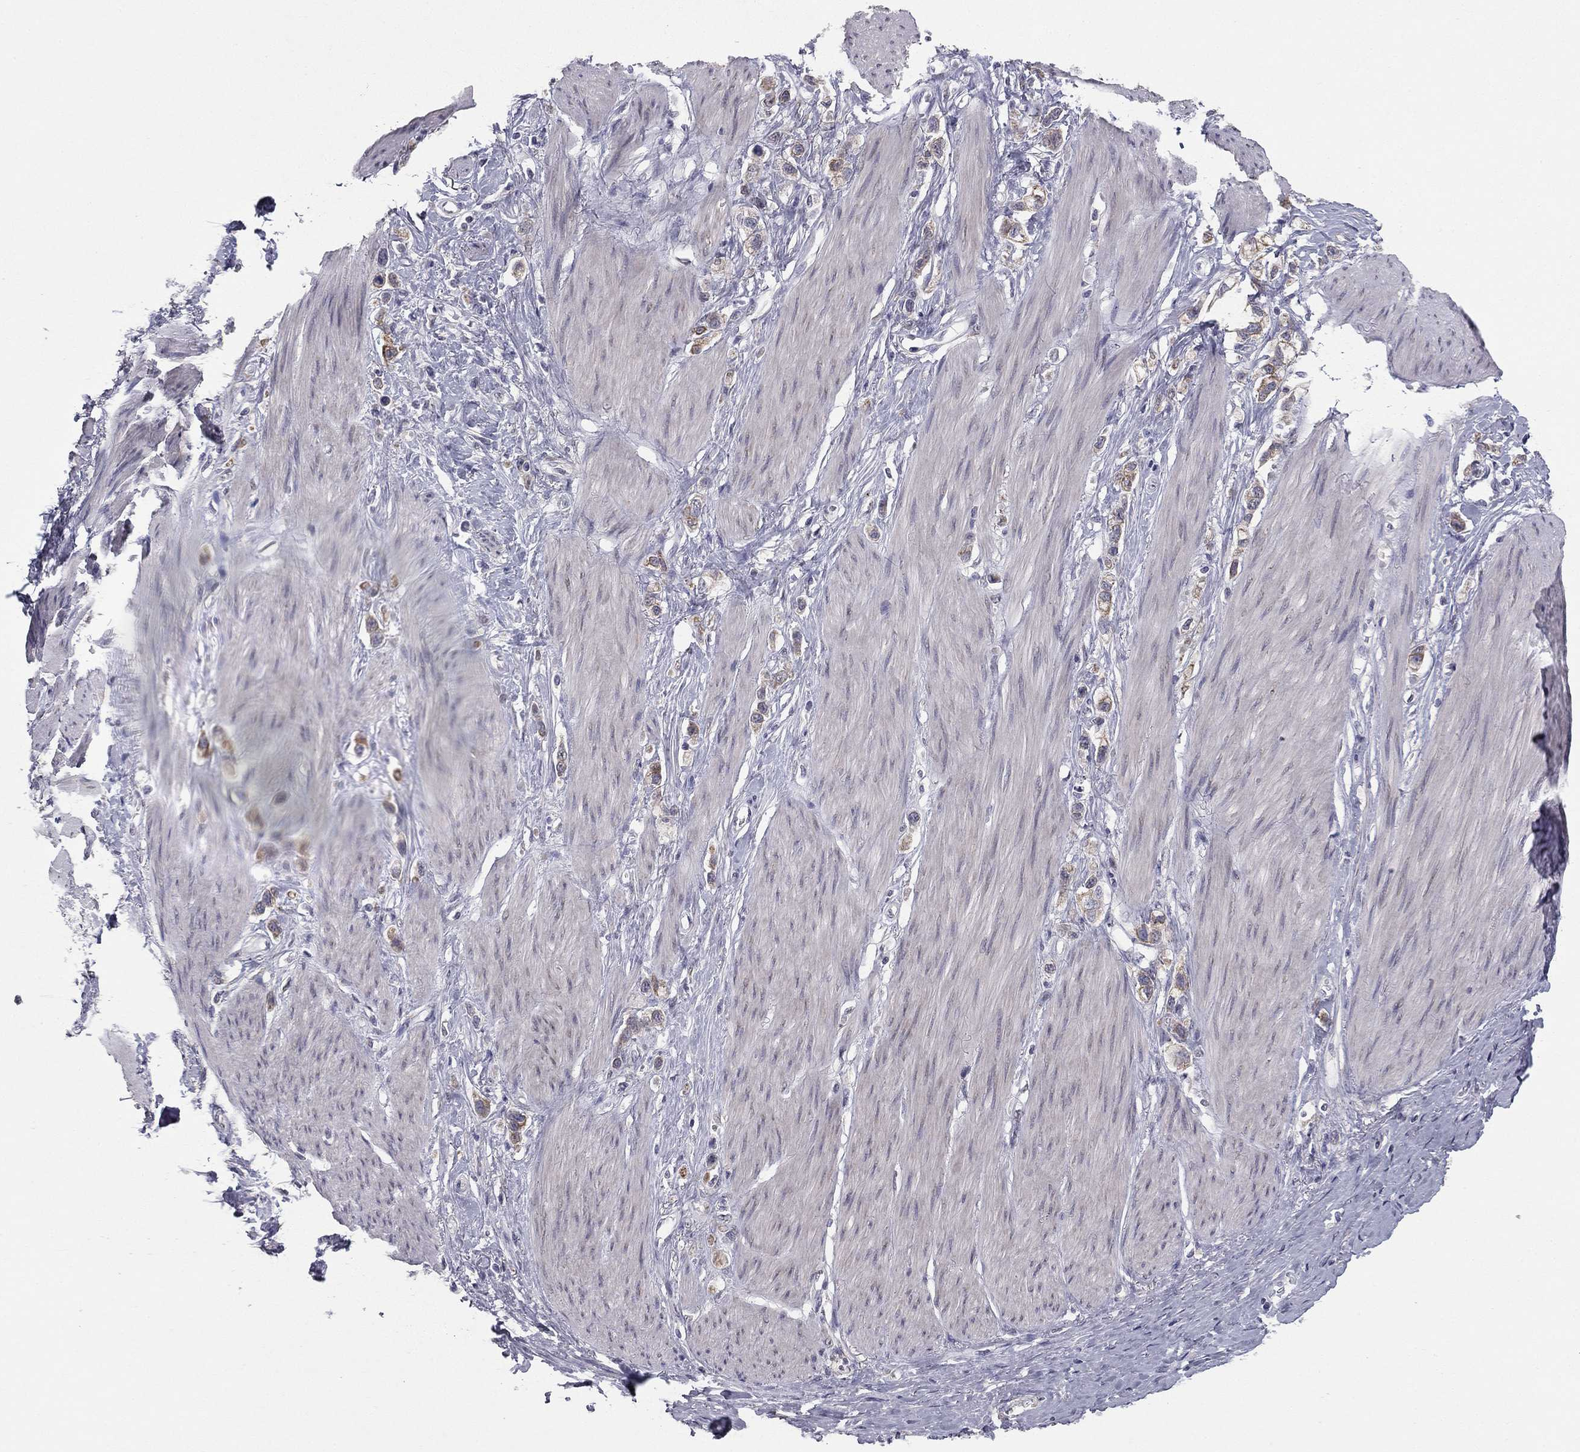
{"staining": {"intensity": "moderate", "quantity": "<25%", "location": "cytoplasmic/membranous"}, "tissue": "stomach cancer", "cell_type": "Tumor cells", "image_type": "cancer", "snomed": [{"axis": "morphology", "description": "Normal tissue, NOS"}, {"axis": "morphology", "description": "Adenocarcinoma, NOS"}, {"axis": "morphology", "description": "Adenocarcinoma, High grade"}, {"axis": "topography", "description": "Stomach, upper"}, {"axis": "topography", "description": "Stomach"}], "caption": "Tumor cells show low levels of moderate cytoplasmic/membranous expression in approximately <25% of cells in stomach cancer.", "gene": "PRRT2", "patient": {"sex": "female", "age": 65}}